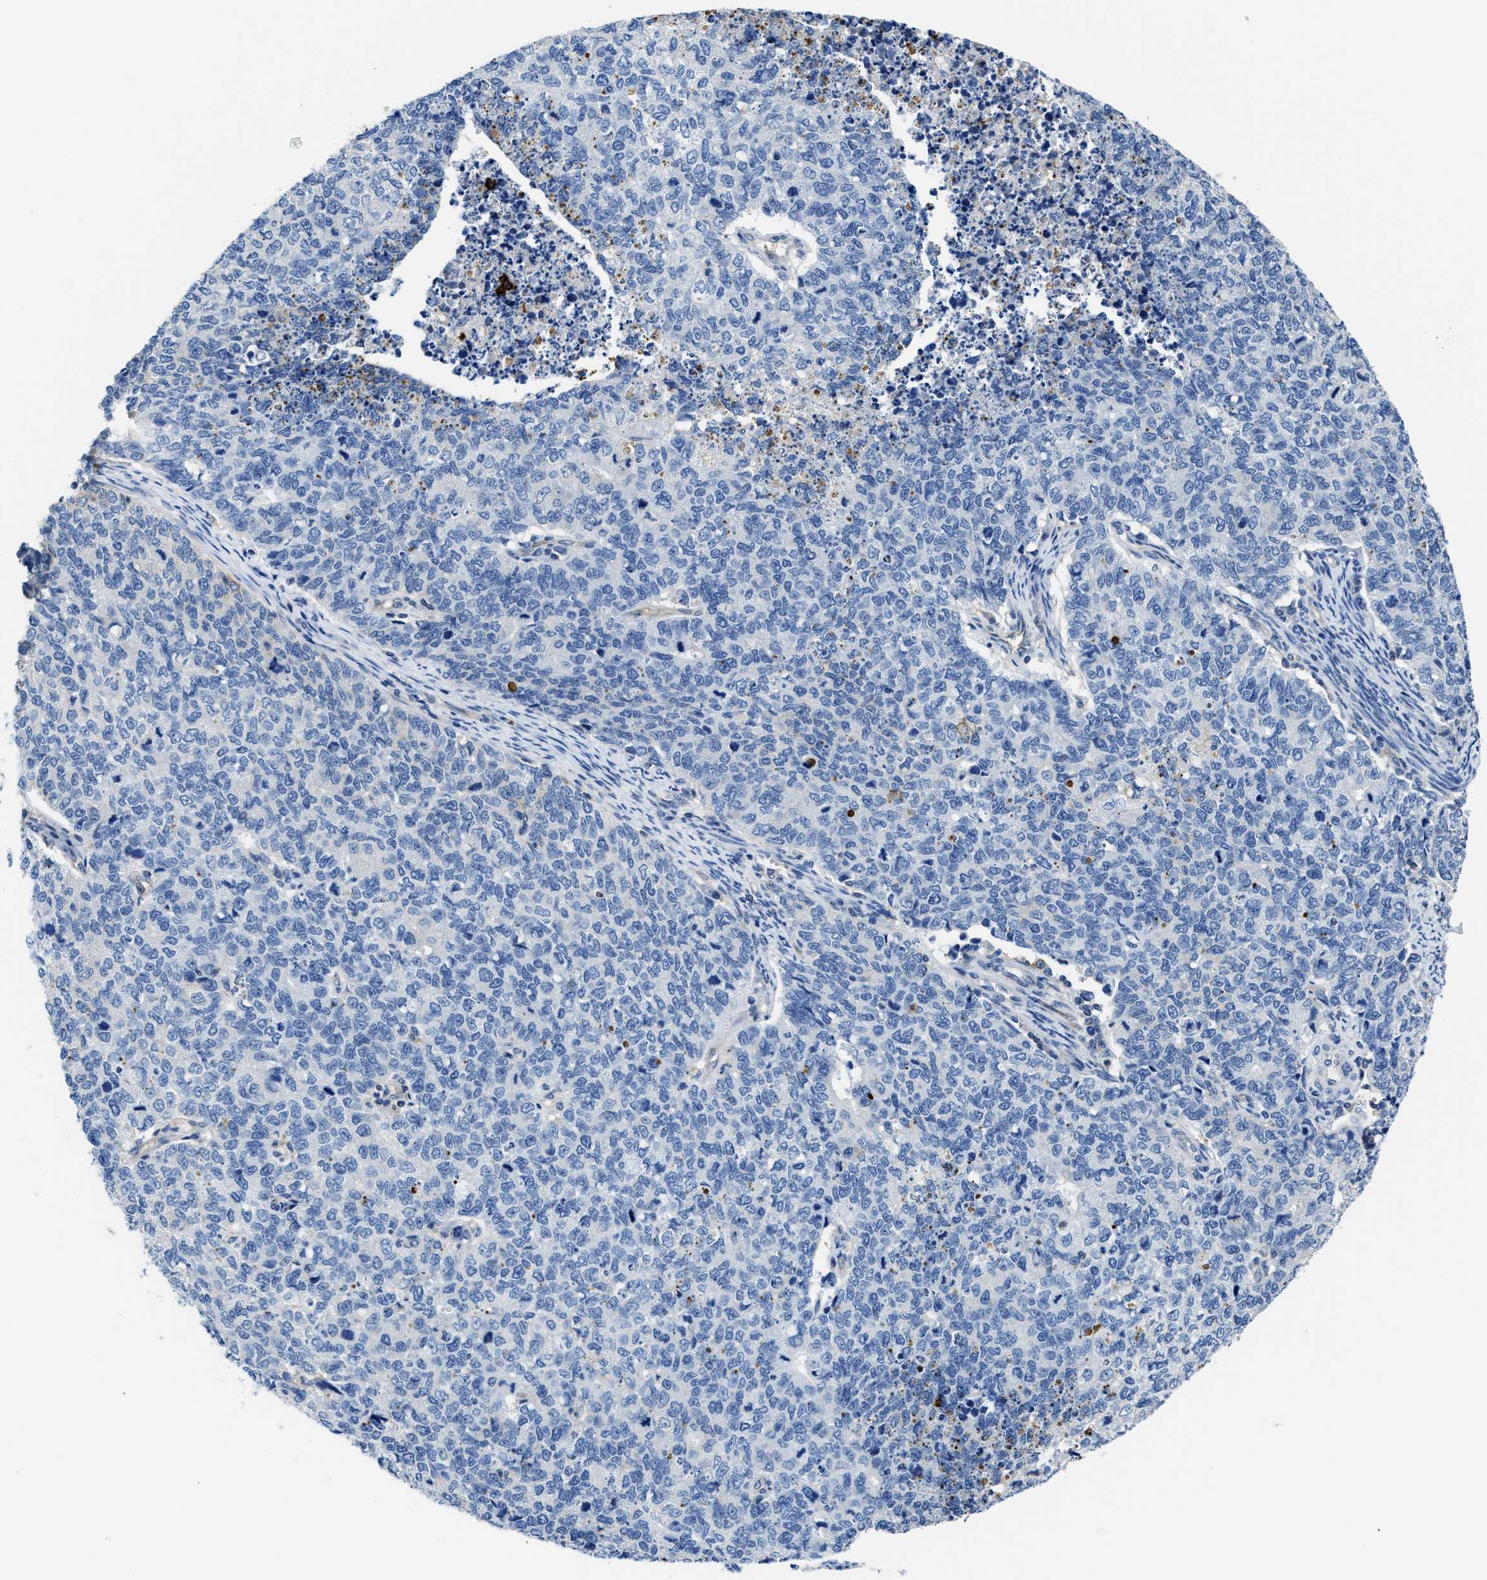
{"staining": {"intensity": "negative", "quantity": "none", "location": "none"}, "tissue": "cervical cancer", "cell_type": "Tumor cells", "image_type": "cancer", "snomed": [{"axis": "morphology", "description": "Squamous cell carcinoma, NOS"}, {"axis": "topography", "description": "Cervix"}], "caption": "Immunohistochemistry micrograph of neoplastic tissue: cervical cancer stained with DAB (3,3'-diaminobenzidine) reveals no significant protein expression in tumor cells.", "gene": "TRAF6", "patient": {"sex": "female", "age": 63}}